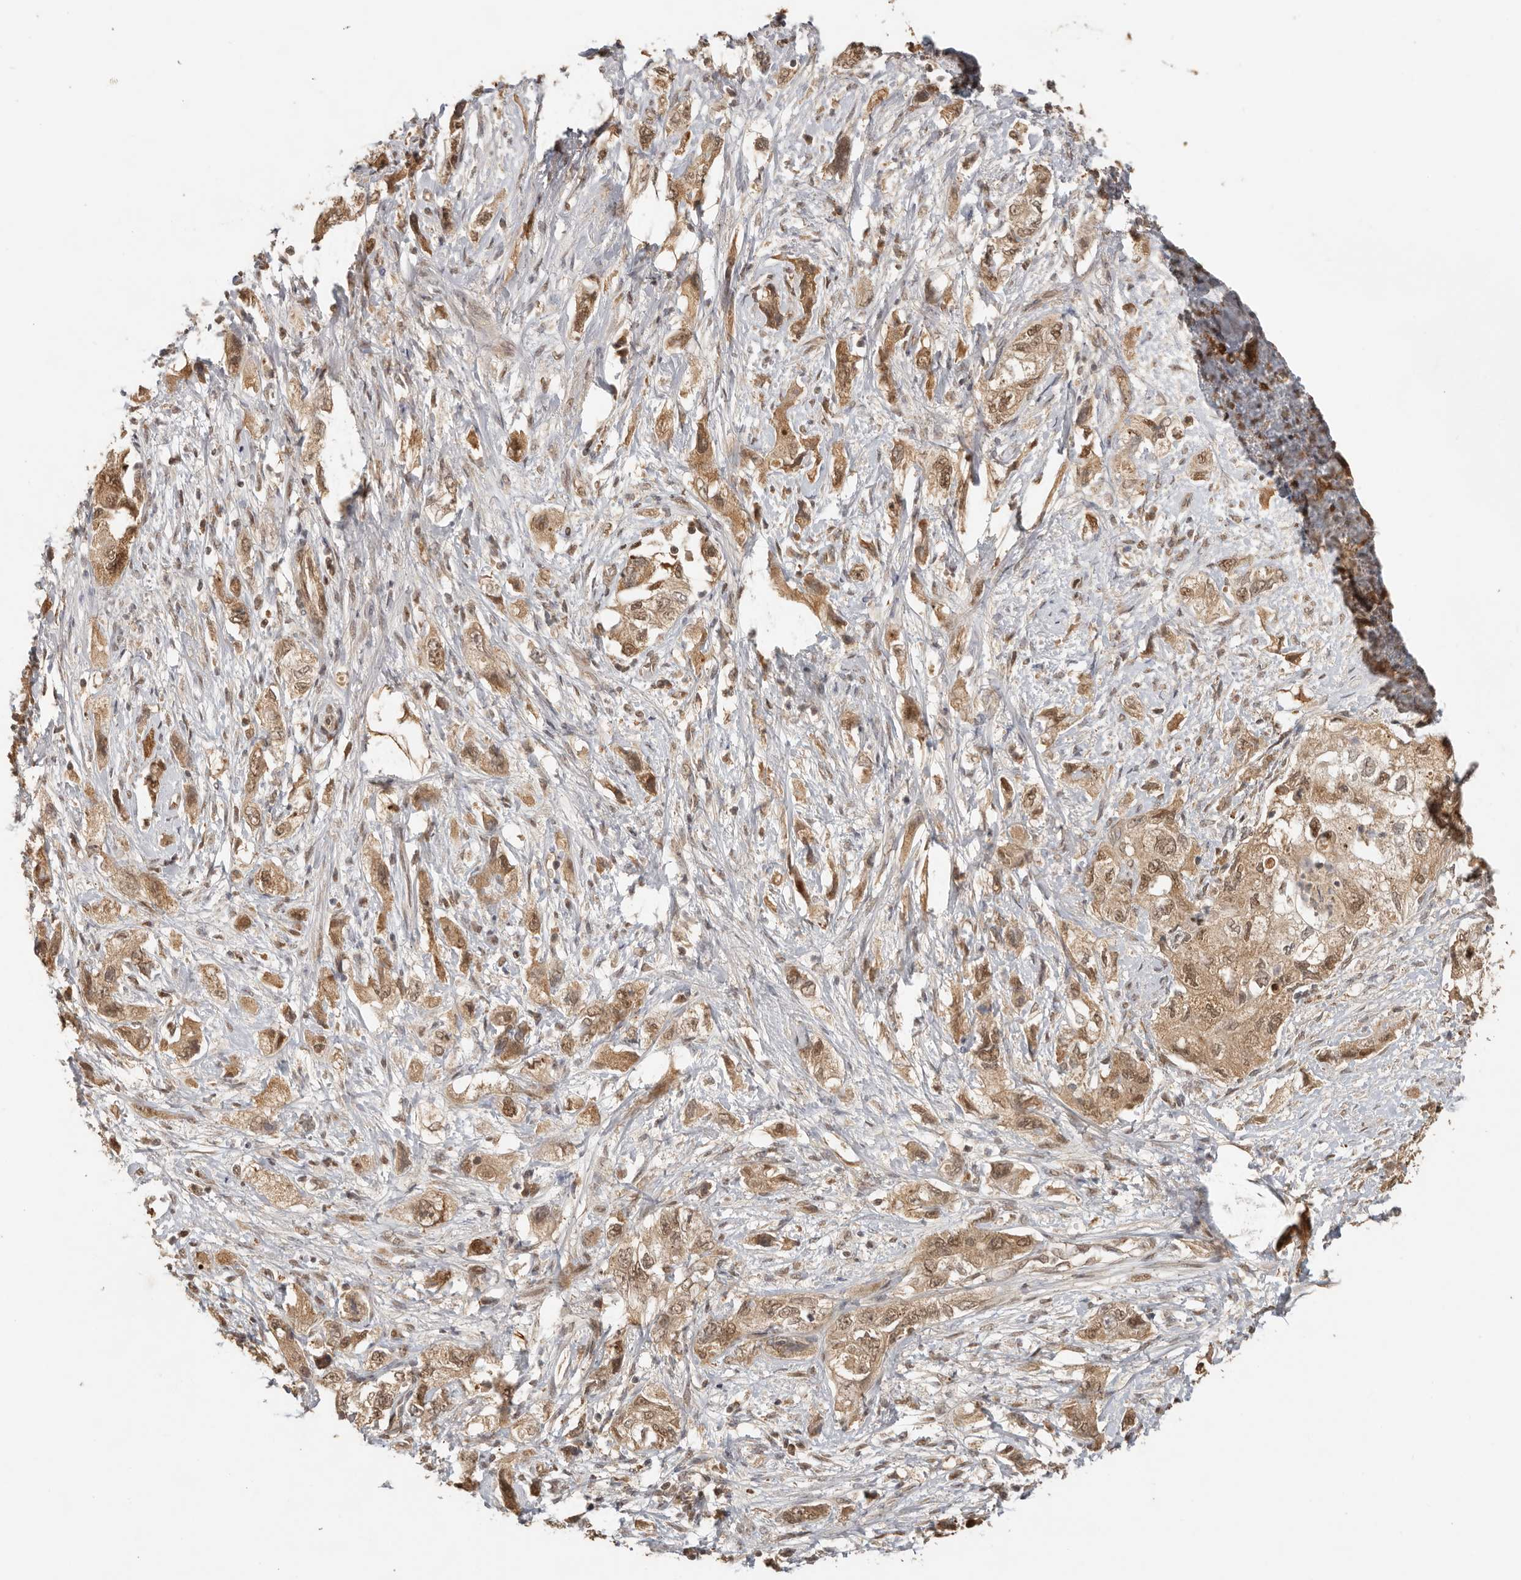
{"staining": {"intensity": "moderate", "quantity": ">75%", "location": "cytoplasmic/membranous,nuclear"}, "tissue": "pancreatic cancer", "cell_type": "Tumor cells", "image_type": "cancer", "snomed": [{"axis": "morphology", "description": "Adenocarcinoma, NOS"}, {"axis": "topography", "description": "Pancreas"}], "caption": "IHC micrograph of human pancreatic adenocarcinoma stained for a protein (brown), which exhibits medium levels of moderate cytoplasmic/membranous and nuclear expression in approximately >75% of tumor cells.", "gene": "PSMA5", "patient": {"sex": "female", "age": 73}}